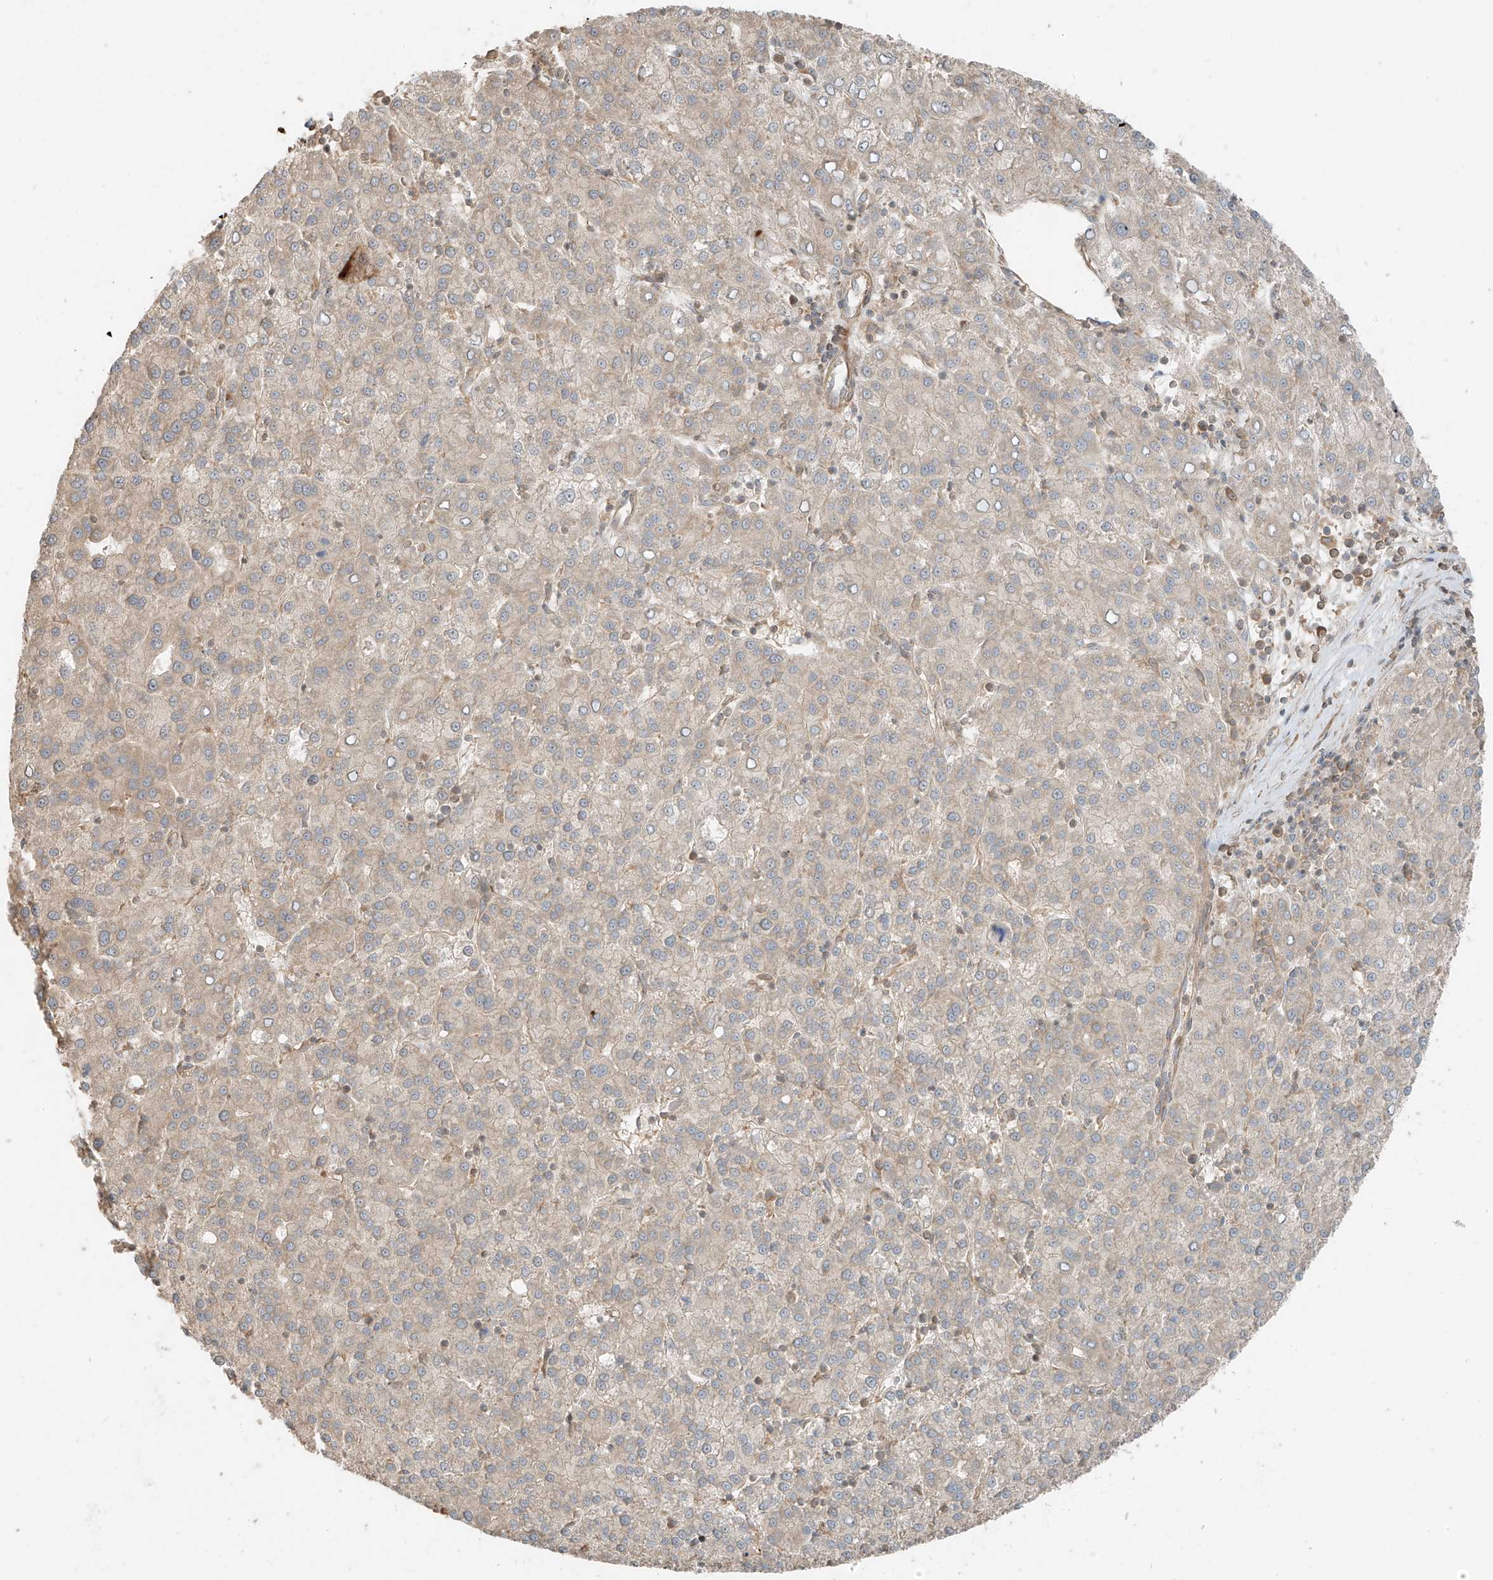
{"staining": {"intensity": "weak", "quantity": "<25%", "location": "cytoplasmic/membranous"}, "tissue": "liver cancer", "cell_type": "Tumor cells", "image_type": "cancer", "snomed": [{"axis": "morphology", "description": "Carcinoma, Hepatocellular, NOS"}, {"axis": "topography", "description": "Liver"}], "caption": "Tumor cells show no significant positivity in liver cancer (hepatocellular carcinoma).", "gene": "ANKZF1", "patient": {"sex": "female", "age": 58}}